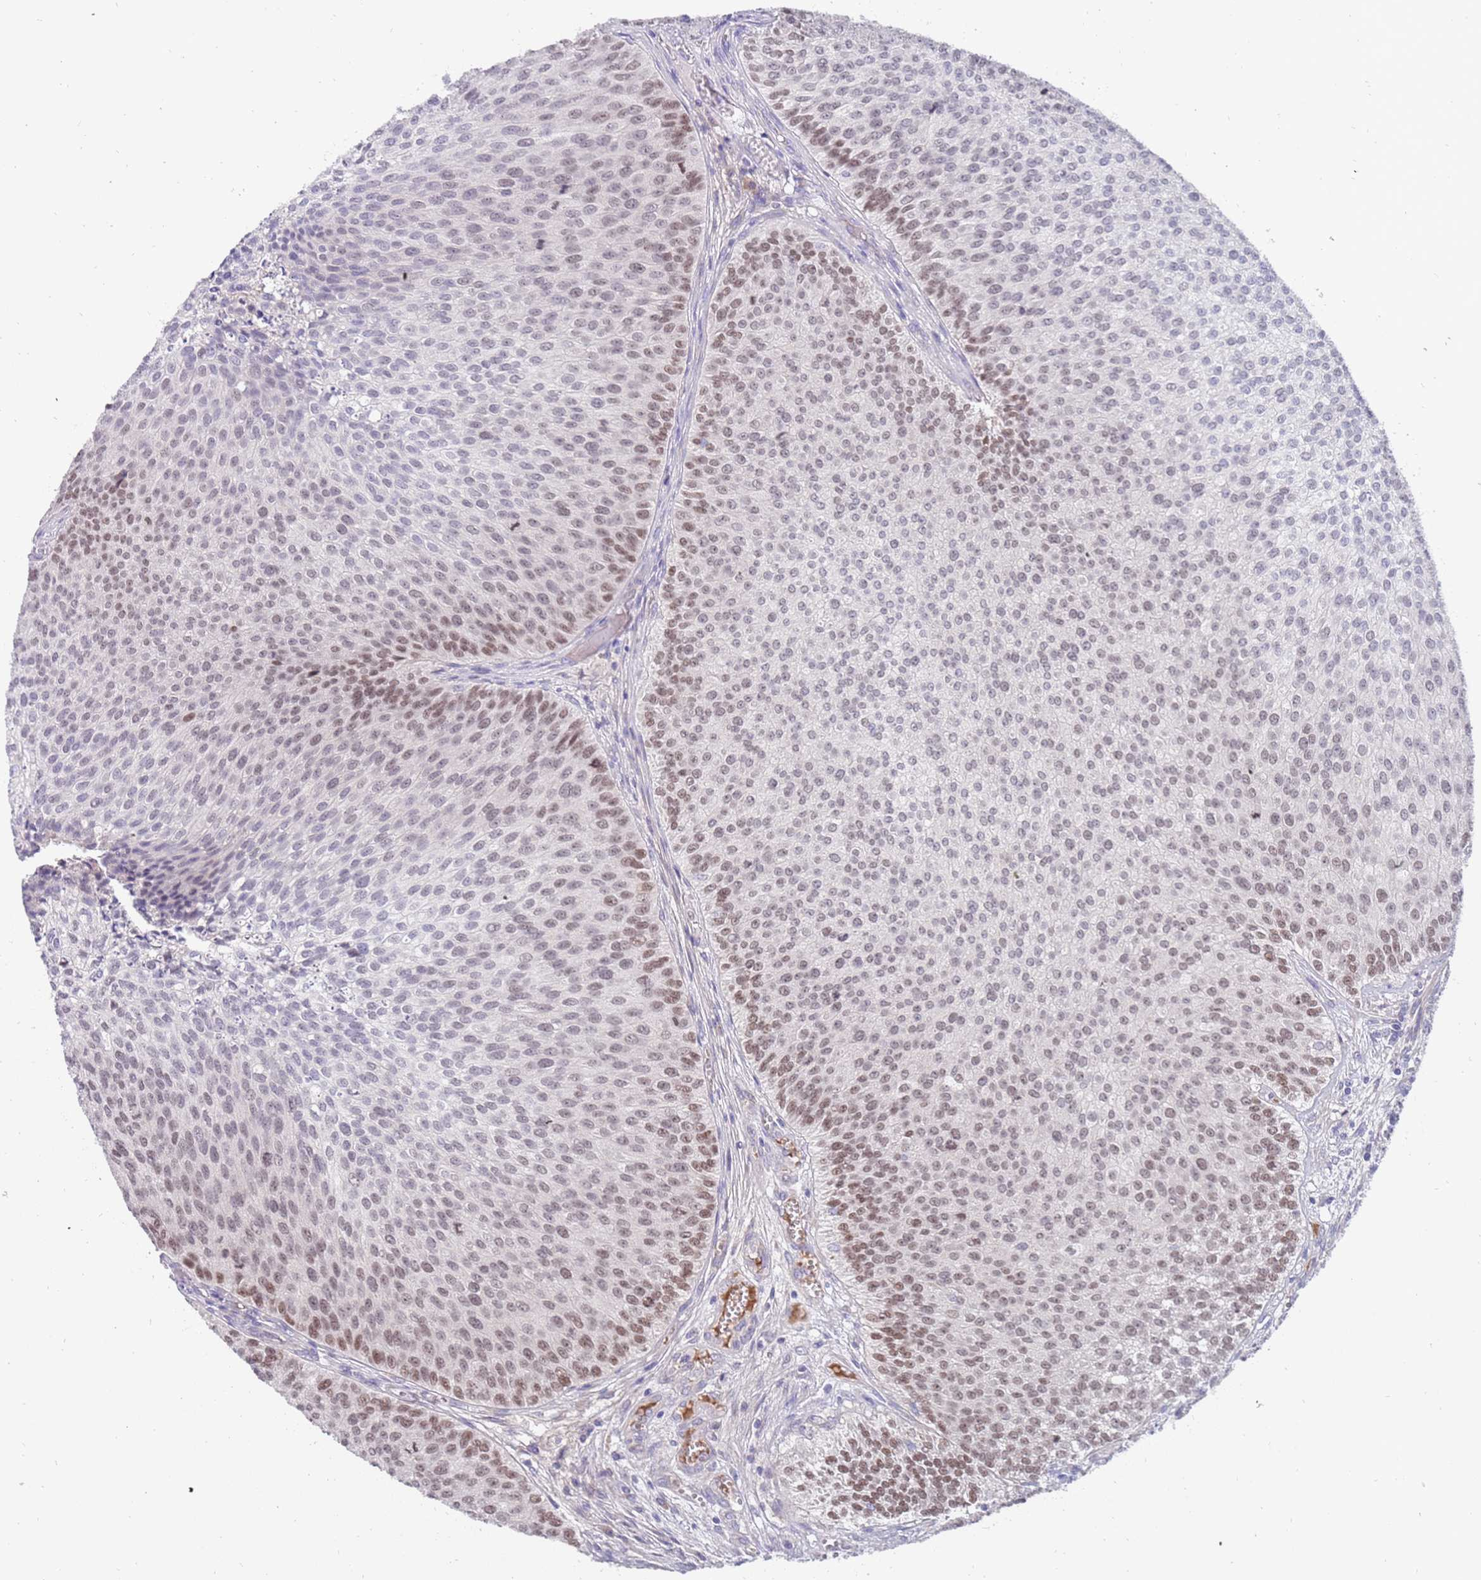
{"staining": {"intensity": "weak", "quantity": "25%-75%", "location": "nuclear"}, "tissue": "urothelial cancer", "cell_type": "Tumor cells", "image_type": "cancer", "snomed": [{"axis": "morphology", "description": "Urothelial carcinoma, Low grade"}, {"axis": "topography", "description": "Urinary bladder"}], "caption": "Protein staining of urothelial cancer tissue shows weak nuclear staining in about 25%-75% of tumor cells.", "gene": "ZNF746", "patient": {"sex": "male", "age": 84}}